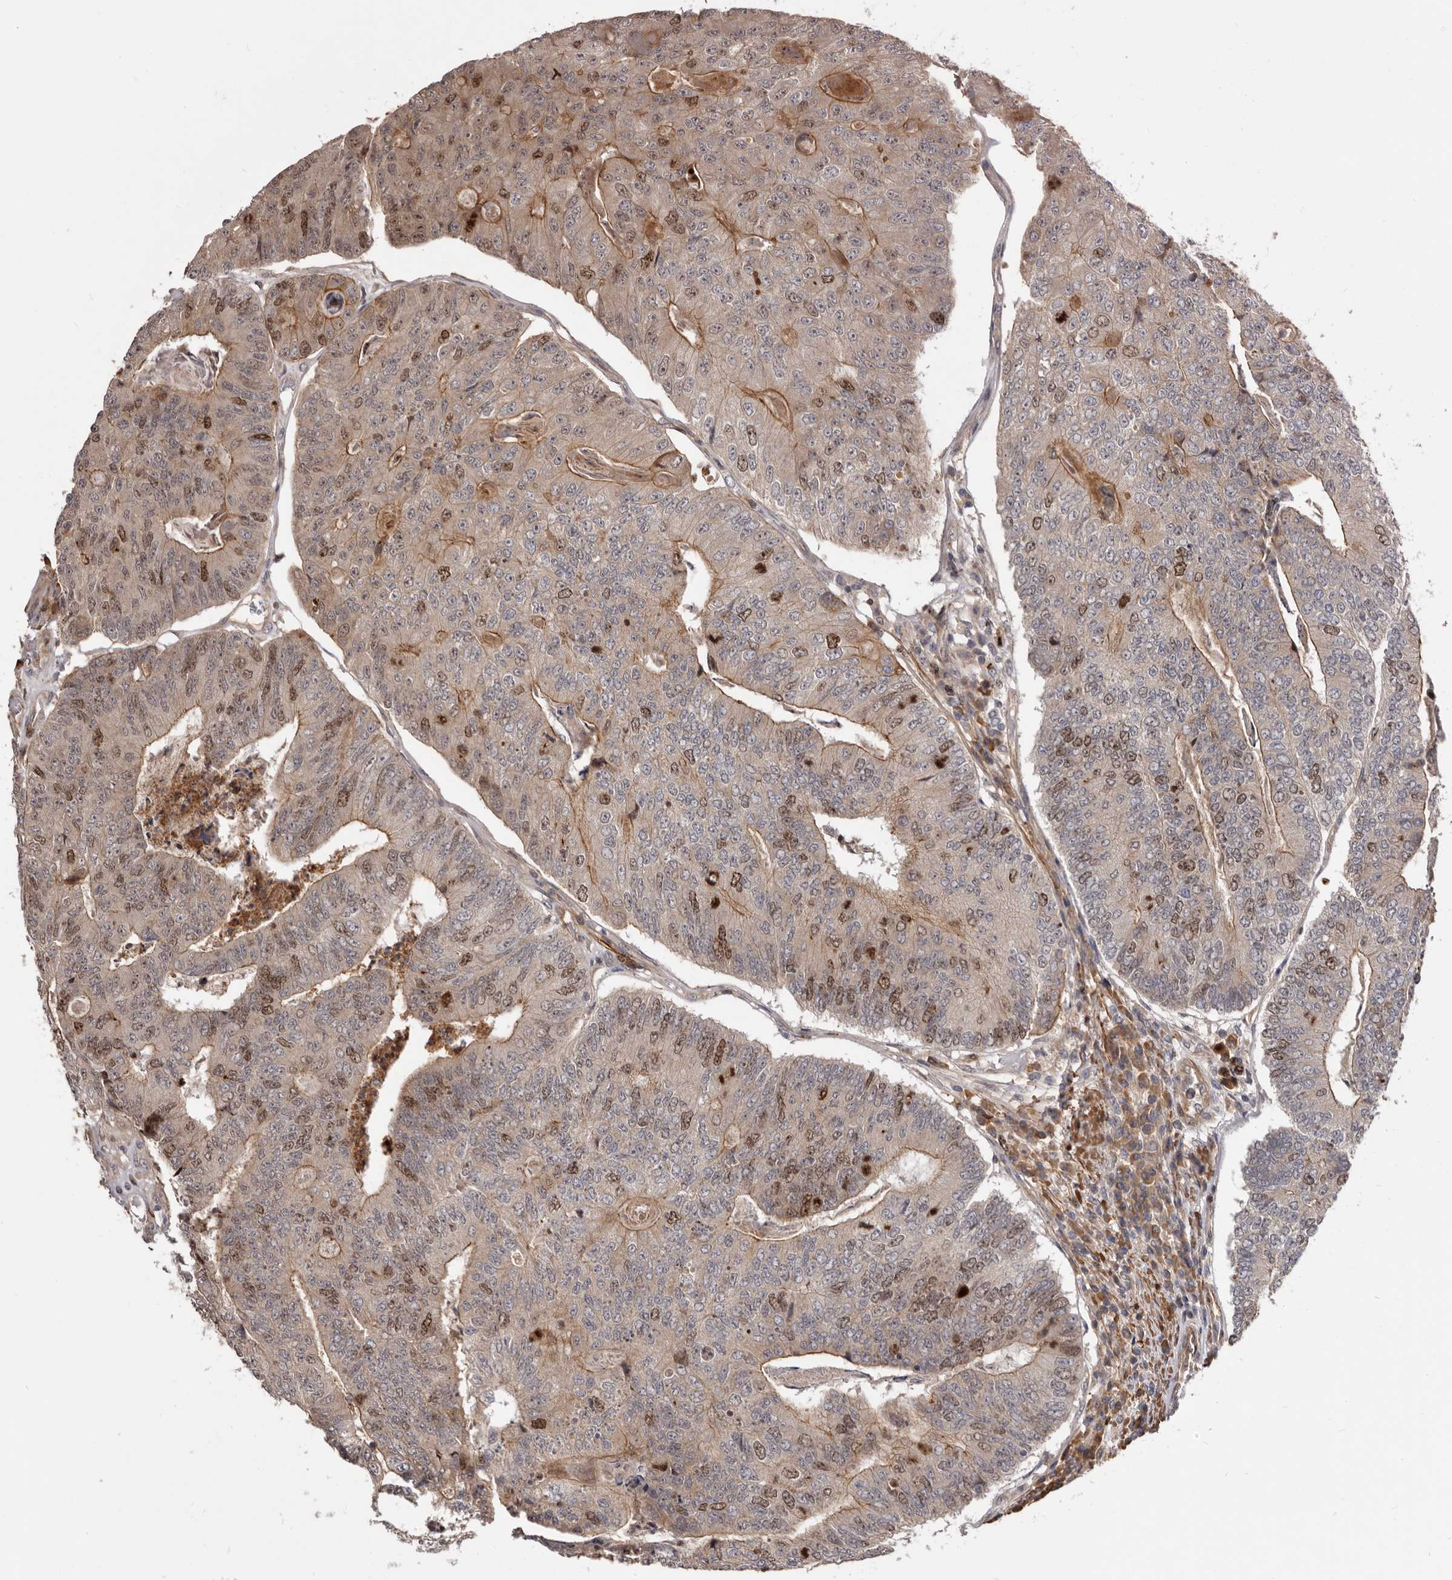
{"staining": {"intensity": "moderate", "quantity": "25%-75%", "location": "cytoplasmic/membranous,nuclear"}, "tissue": "colorectal cancer", "cell_type": "Tumor cells", "image_type": "cancer", "snomed": [{"axis": "morphology", "description": "Adenocarcinoma, NOS"}, {"axis": "topography", "description": "Colon"}], "caption": "The photomicrograph reveals staining of colorectal cancer (adenocarcinoma), revealing moderate cytoplasmic/membranous and nuclear protein expression (brown color) within tumor cells. (brown staining indicates protein expression, while blue staining denotes nuclei).", "gene": "CDCA8", "patient": {"sex": "female", "age": 67}}